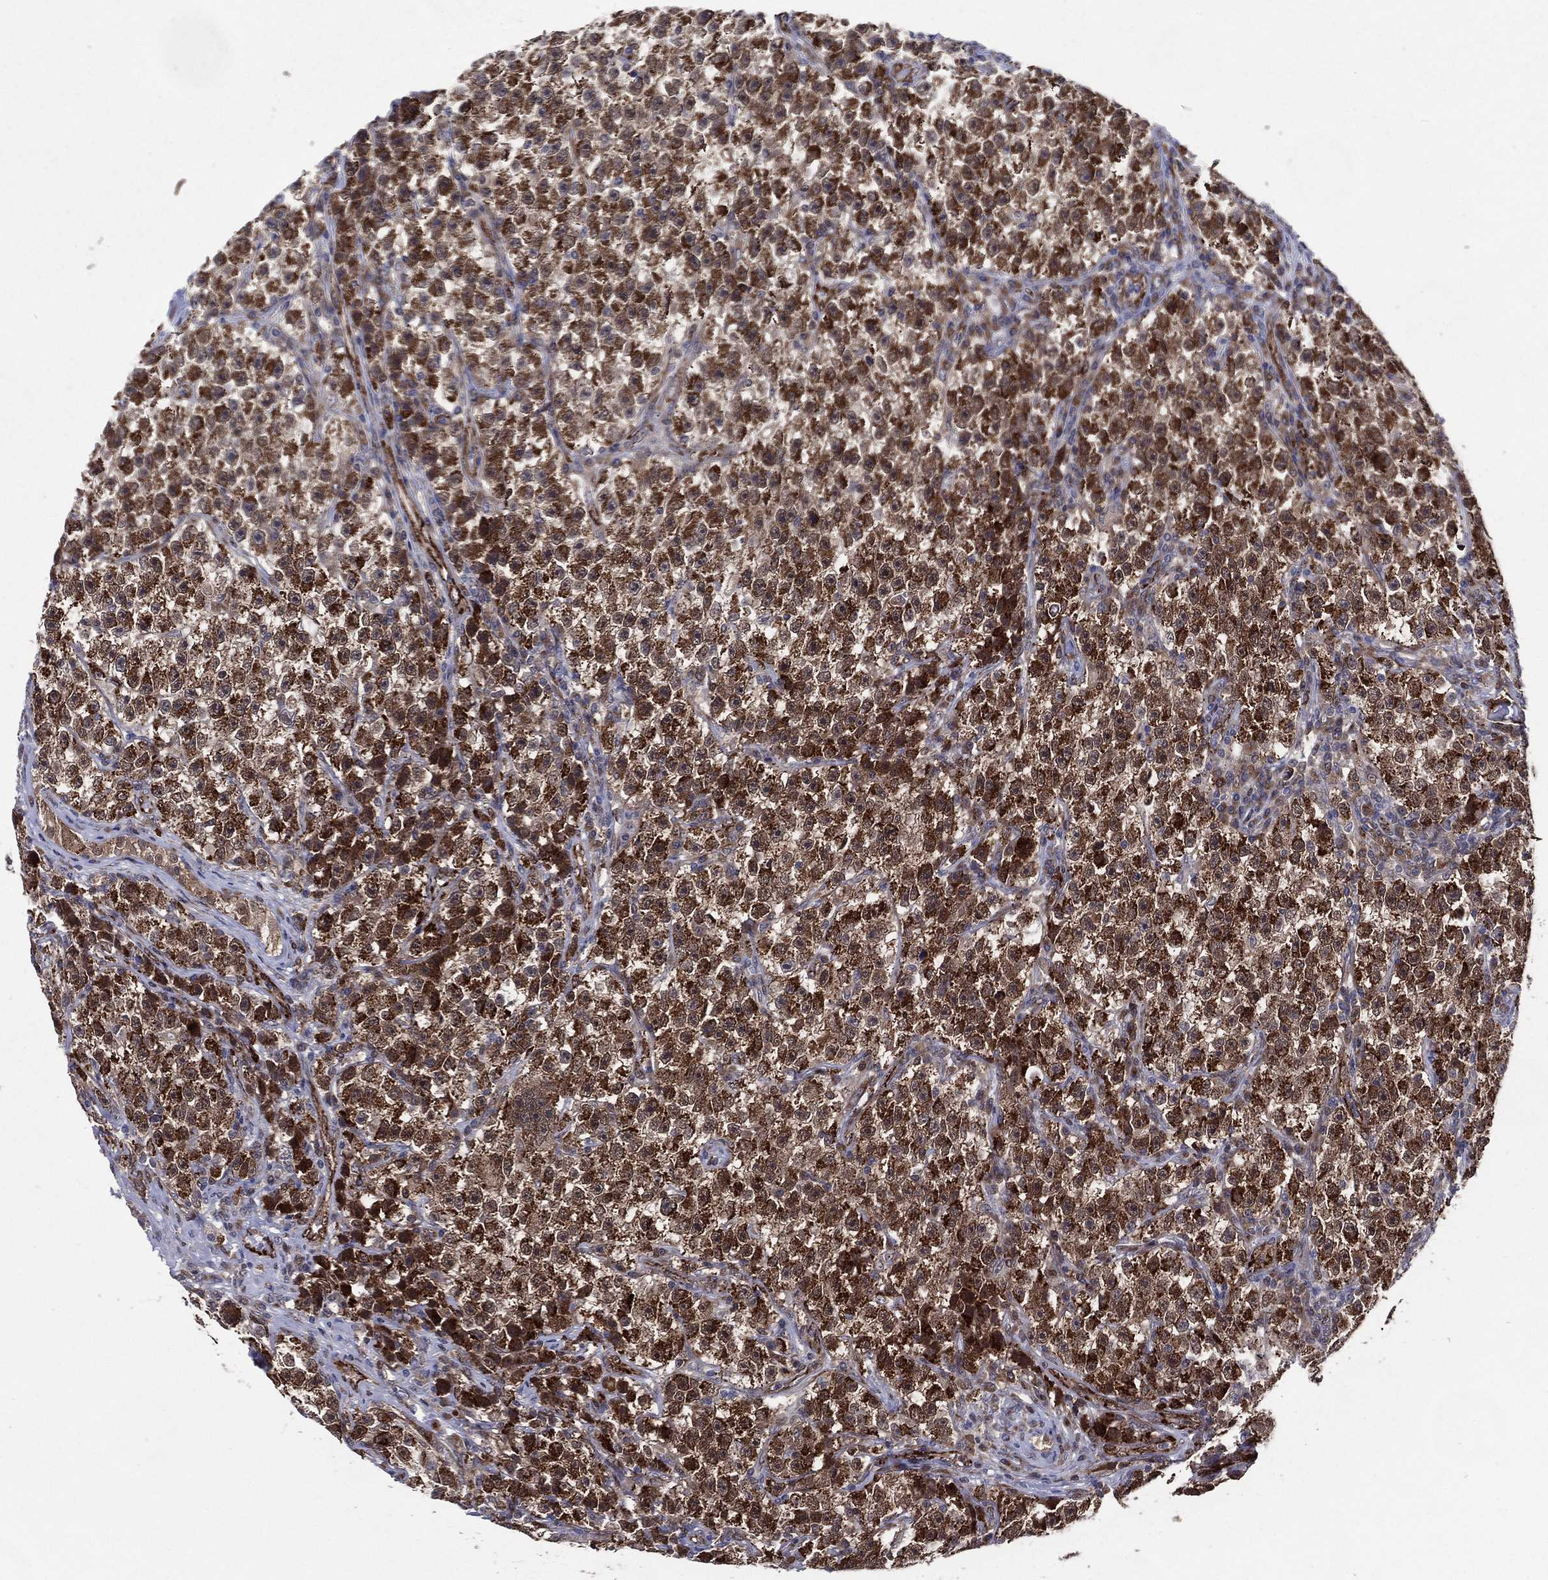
{"staining": {"intensity": "strong", "quantity": "25%-75%", "location": "cytoplasmic/membranous"}, "tissue": "testis cancer", "cell_type": "Tumor cells", "image_type": "cancer", "snomed": [{"axis": "morphology", "description": "Seminoma, NOS"}, {"axis": "topography", "description": "Testis"}], "caption": "This is a histology image of immunohistochemistry staining of testis cancer, which shows strong staining in the cytoplasmic/membranous of tumor cells.", "gene": "ARHGAP11A", "patient": {"sex": "male", "age": 22}}